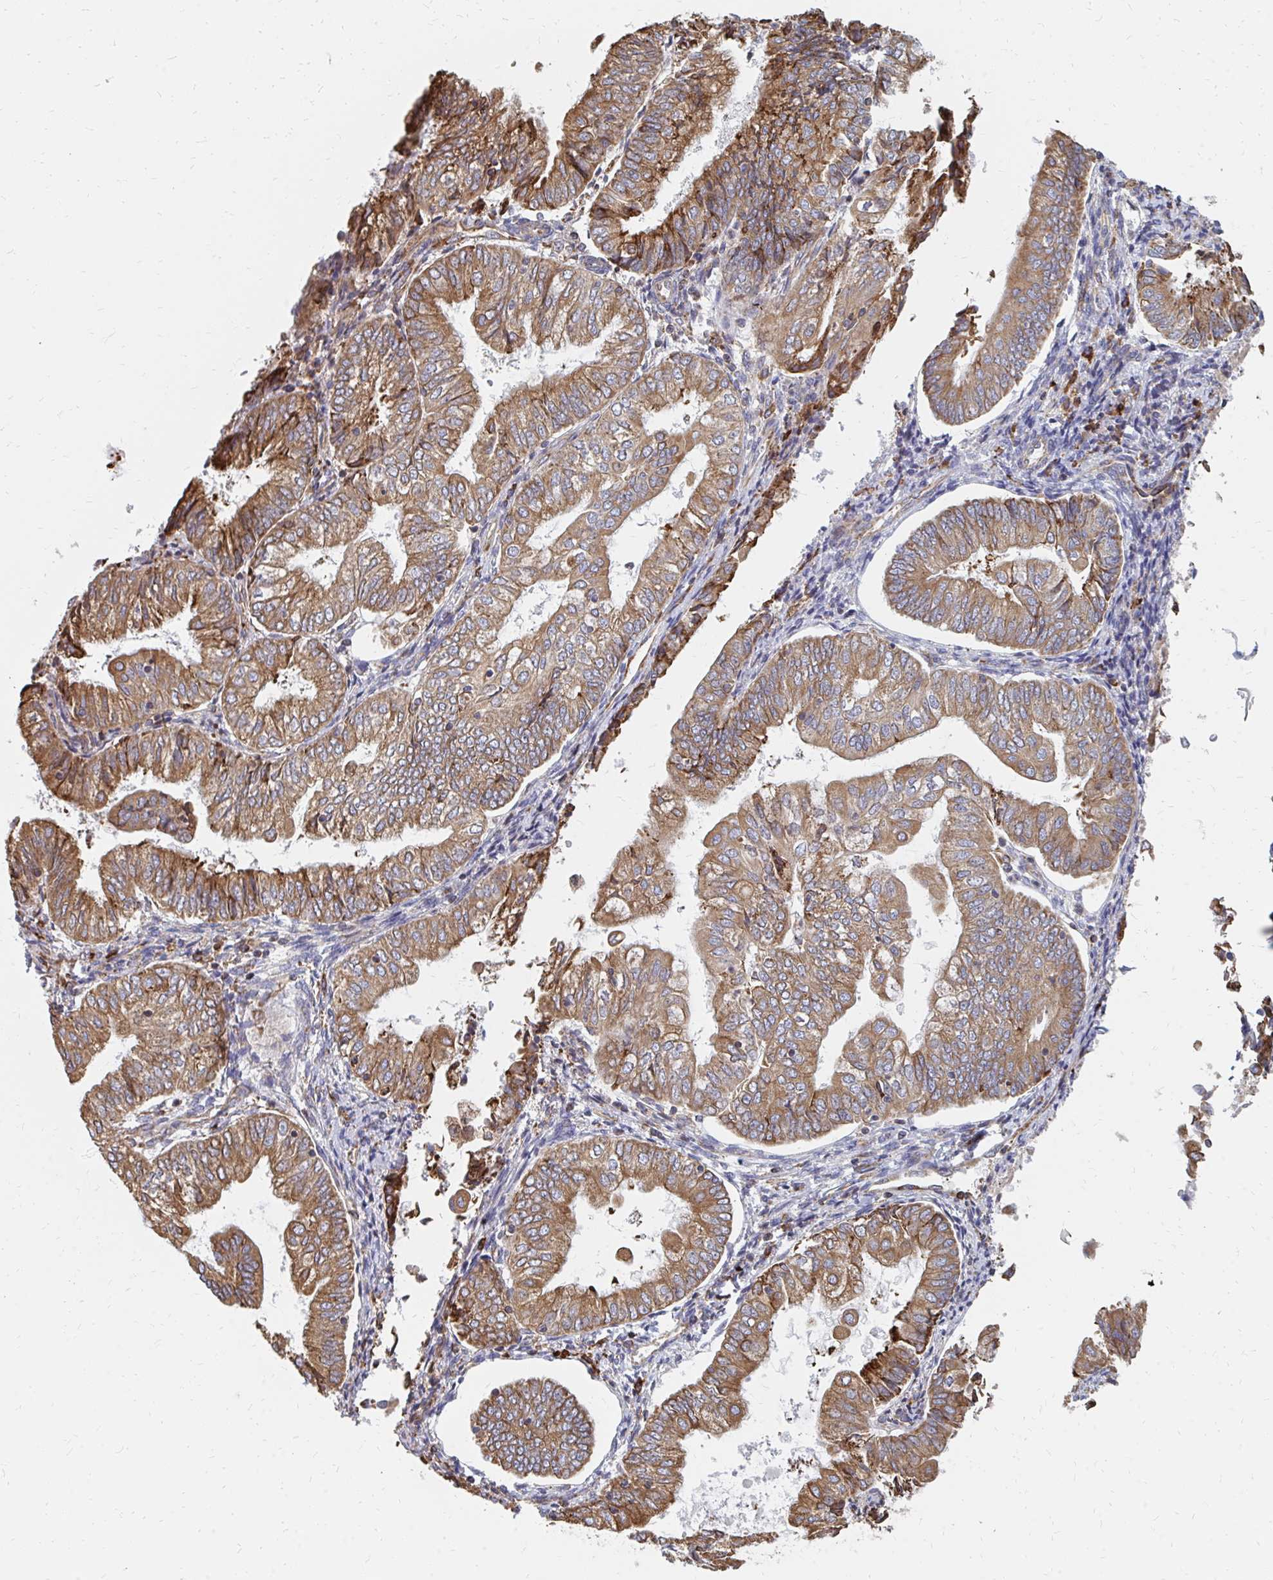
{"staining": {"intensity": "moderate", "quantity": ">75%", "location": "cytoplasmic/membranous"}, "tissue": "endometrial cancer", "cell_type": "Tumor cells", "image_type": "cancer", "snomed": [{"axis": "morphology", "description": "Adenocarcinoma, NOS"}, {"axis": "topography", "description": "Endometrium"}], "caption": "Tumor cells show medium levels of moderate cytoplasmic/membranous expression in approximately >75% of cells in human endometrial cancer.", "gene": "PPP1R13L", "patient": {"sex": "female", "age": 55}}